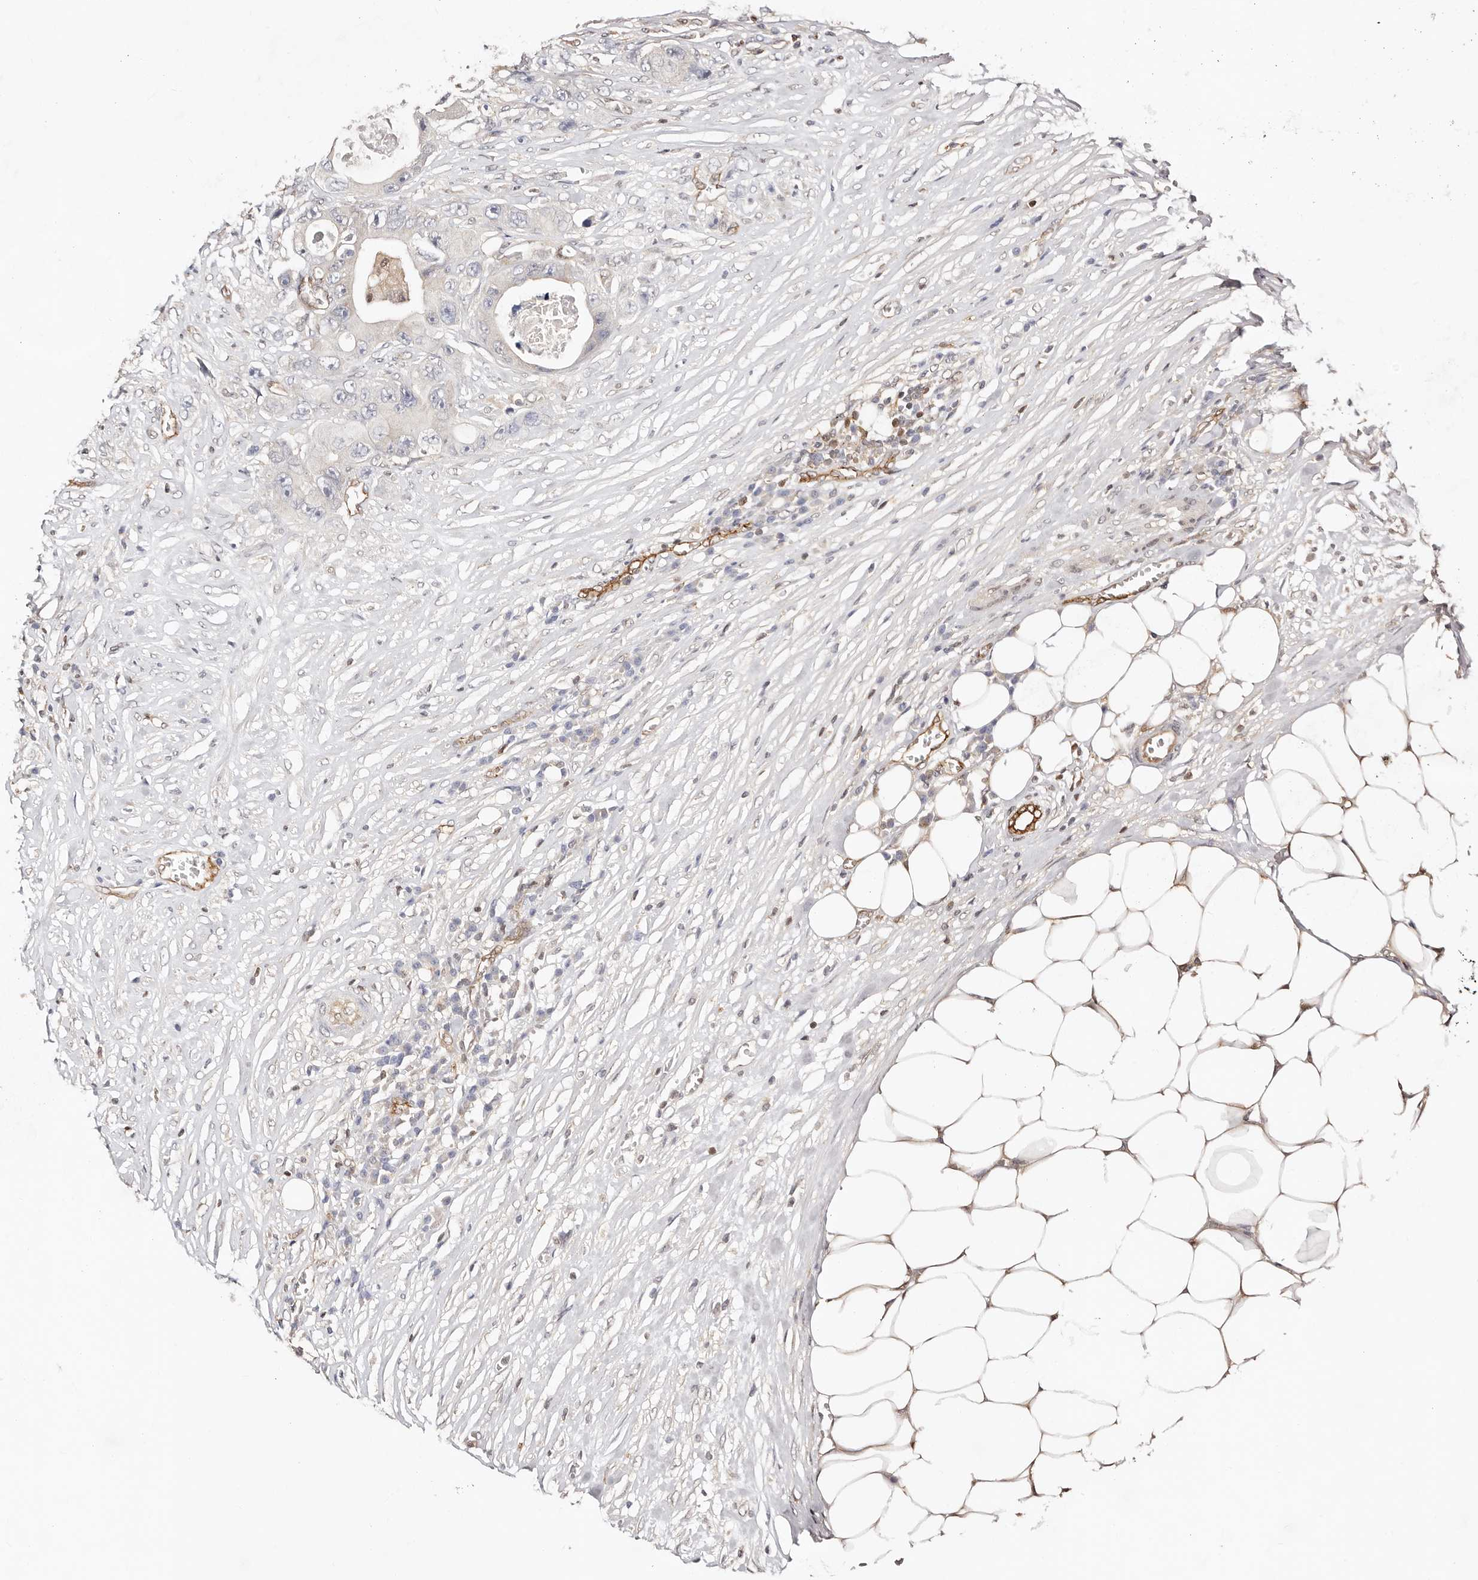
{"staining": {"intensity": "negative", "quantity": "none", "location": "none"}, "tissue": "colorectal cancer", "cell_type": "Tumor cells", "image_type": "cancer", "snomed": [{"axis": "morphology", "description": "Adenocarcinoma, NOS"}, {"axis": "topography", "description": "Colon"}], "caption": "Immunohistochemical staining of colorectal cancer (adenocarcinoma) shows no significant staining in tumor cells.", "gene": "STAT5A", "patient": {"sex": "female", "age": 46}}